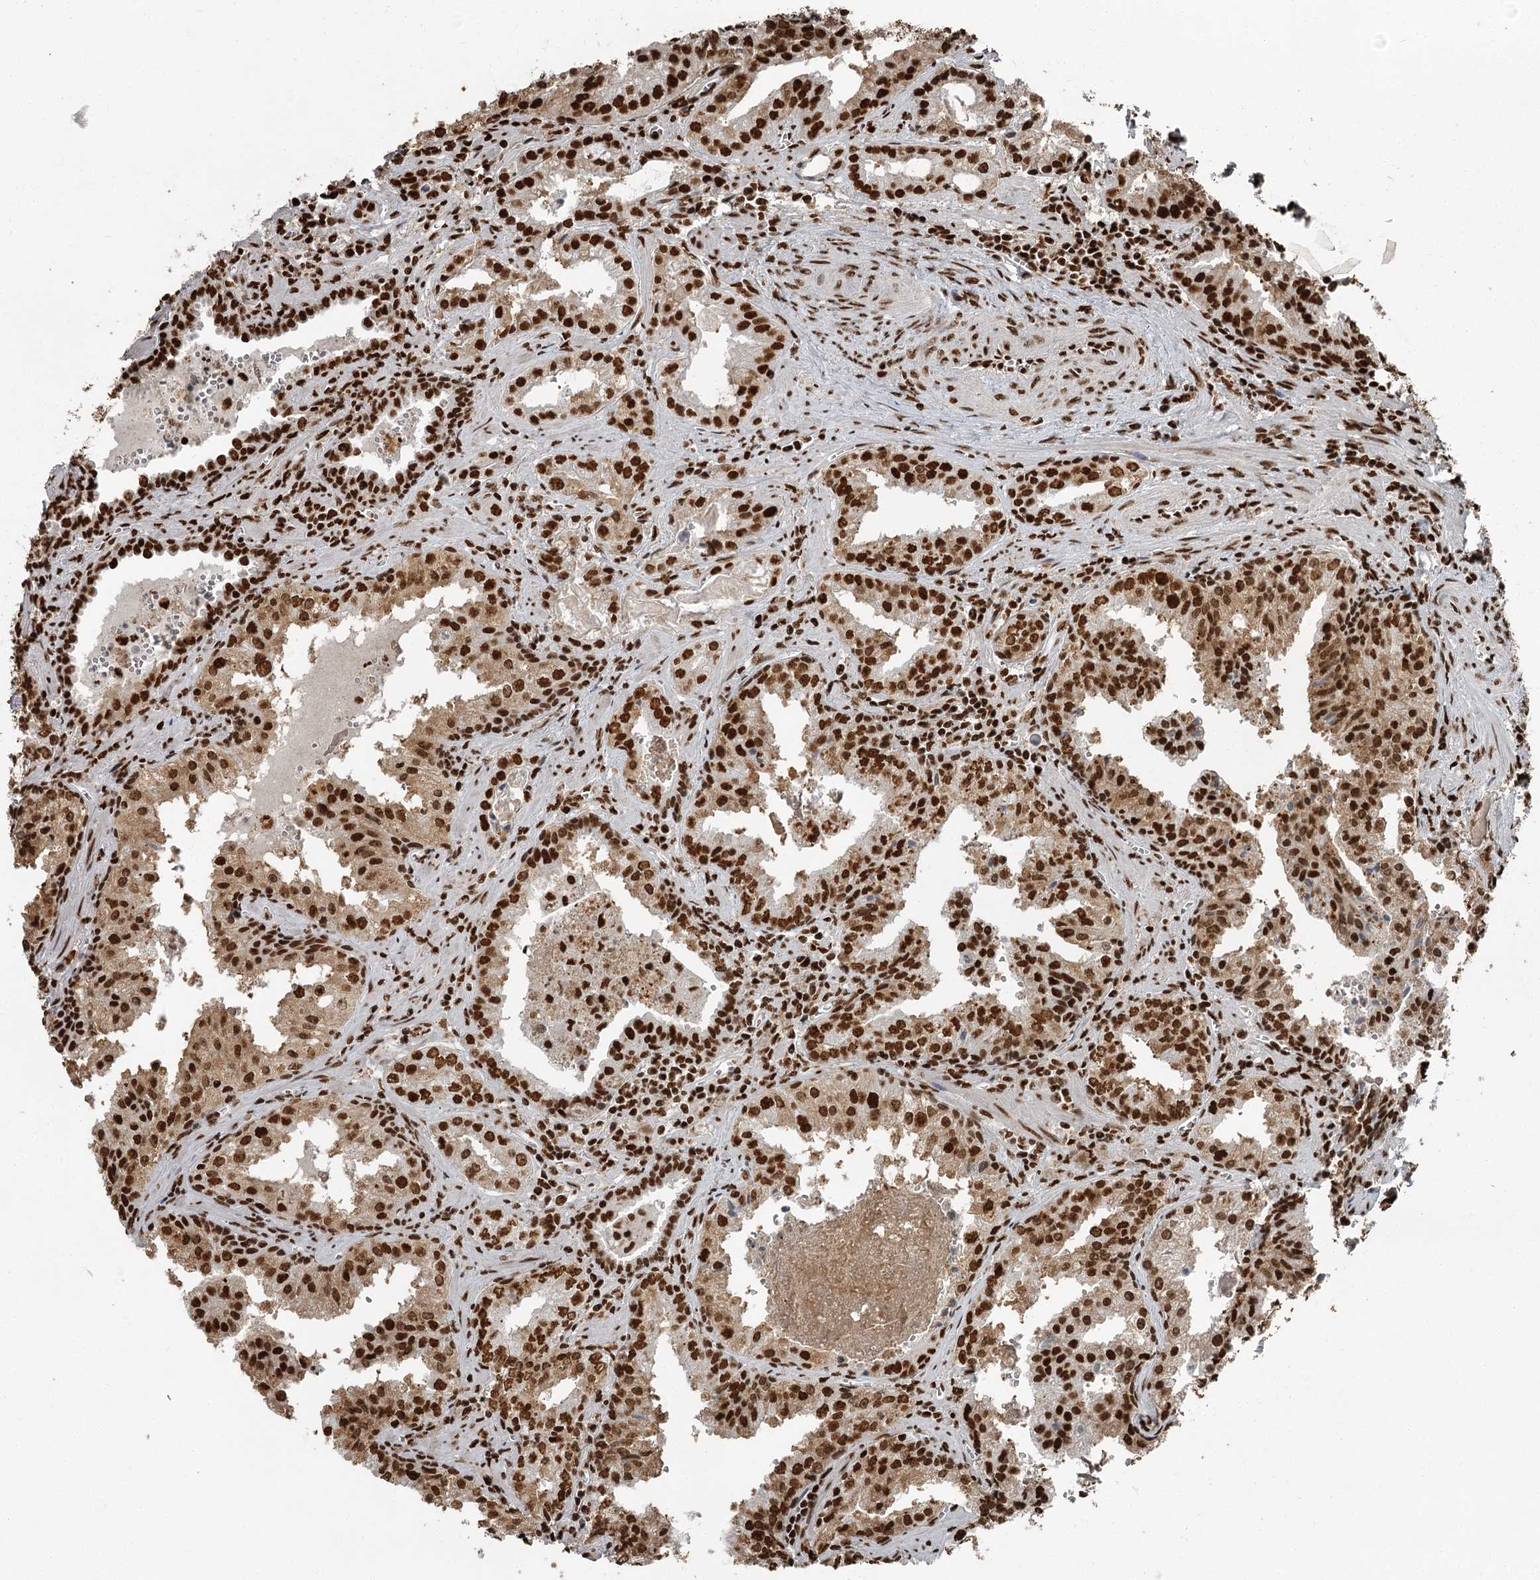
{"staining": {"intensity": "strong", "quantity": ">75%", "location": "nuclear"}, "tissue": "prostate cancer", "cell_type": "Tumor cells", "image_type": "cancer", "snomed": [{"axis": "morphology", "description": "Adenocarcinoma, High grade"}, {"axis": "topography", "description": "Prostate"}], "caption": "Immunohistochemical staining of prostate cancer exhibits high levels of strong nuclear positivity in about >75% of tumor cells. The staining was performed using DAB, with brown indicating positive protein expression. Nuclei are stained blue with hematoxylin.", "gene": "RBBP7", "patient": {"sex": "male", "age": 68}}